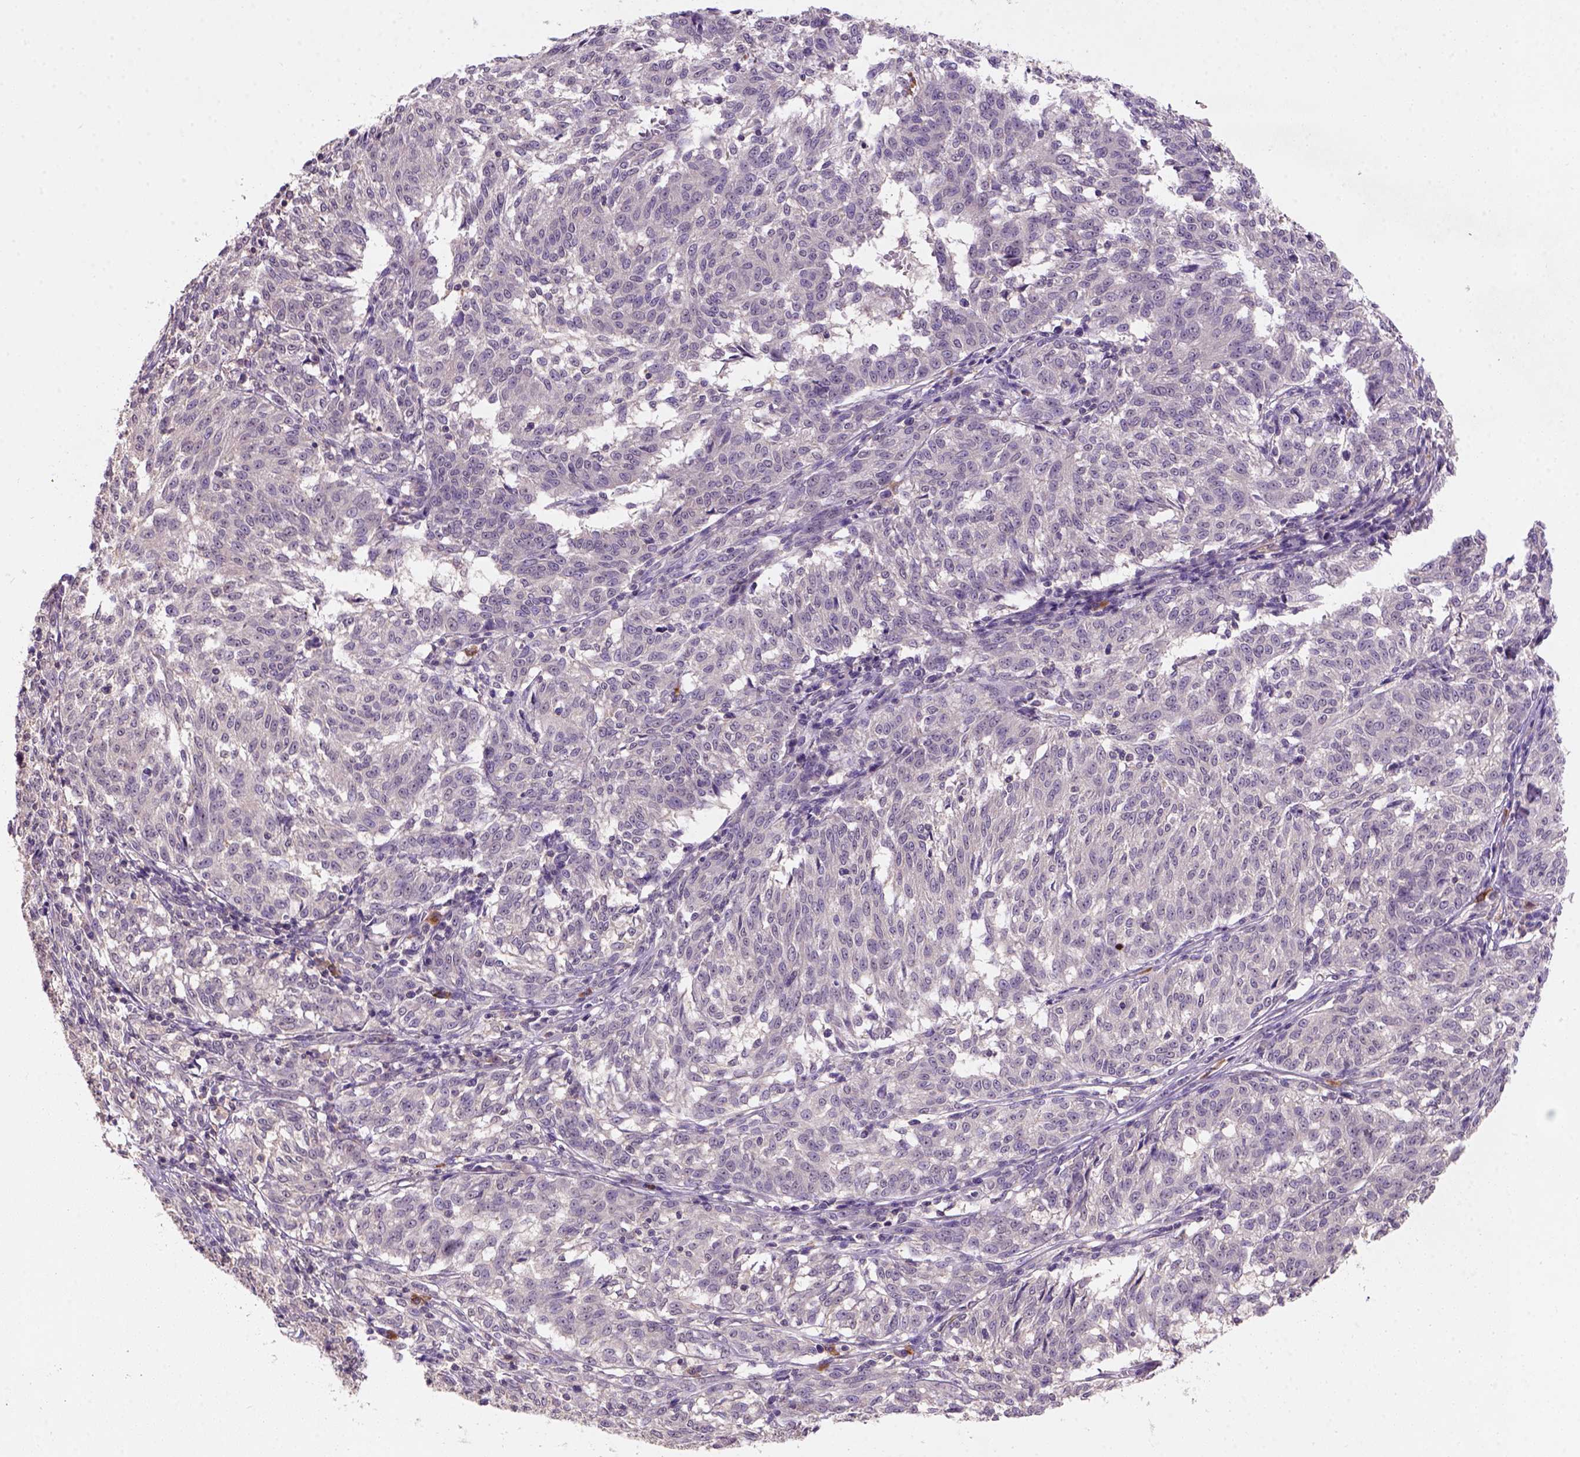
{"staining": {"intensity": "weak", "quantity": "25%-75%", "location": "cytoplasmic/membranous,nuclear"}, "tissue": "melanoma", "cell_type": "Tumor cells", "image_type": "cancer", "snomed": [{"axis": "morphology", "description": "Malignant melanoma, NOS"}, {"axis": "topography", "description": "Skin"}], "caption": "Immunohistochemical staining of melanoma exhibits weak cytoplasmic/membranous and nuclear protein positivity in about 25%-75% of tumor cells.", "gene": "SCML4", "patient": {"sex": "female", "age": 72}}